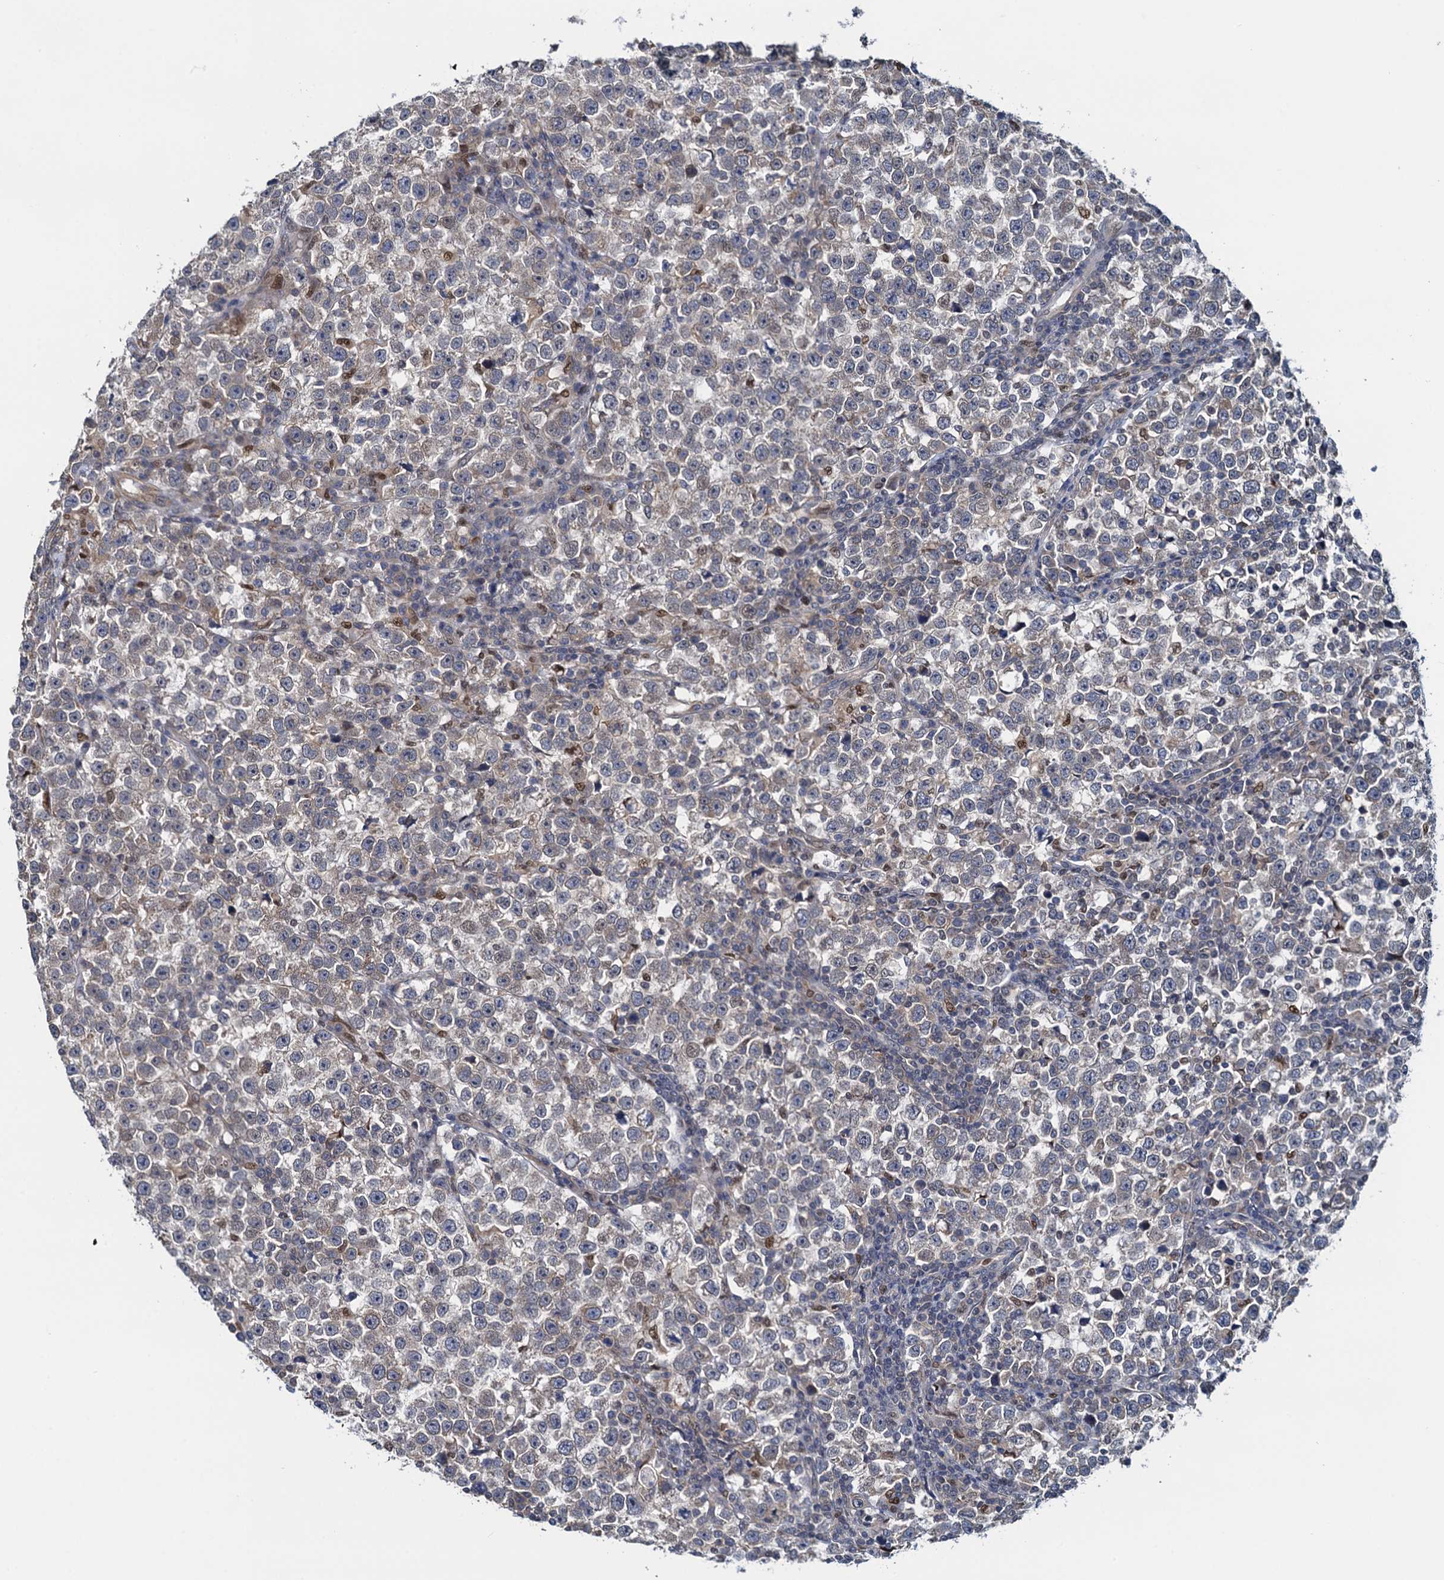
{"staining": {"intensity": "weak", "quantity": "<25%", "location": "cytoplasmic/membranous"}, "tissue": "testis cancer", "cell_type": "Tumor cells", "image_type": "cancer", "snomed": [{"axis": "morphology", "description": "Normal tissue, NOS"}, {"axis": "morphology", "description": "Seminoma, NOS"}, {"axis": "topography", "description": "Testis"}], "caption": "IHC micrograph of neoplastic tissue: human testis cancer stained with DAB (3,3'-diaminobenzidine) demonstrates no significant protein positivity in tumor cells. (Brightfield microscopy of DAB (3,3'-diaminobenzidine) immunohistochemistry at high magnification).", "gene": "RNF125", "patient": {"sex": "male", "age": 43}}